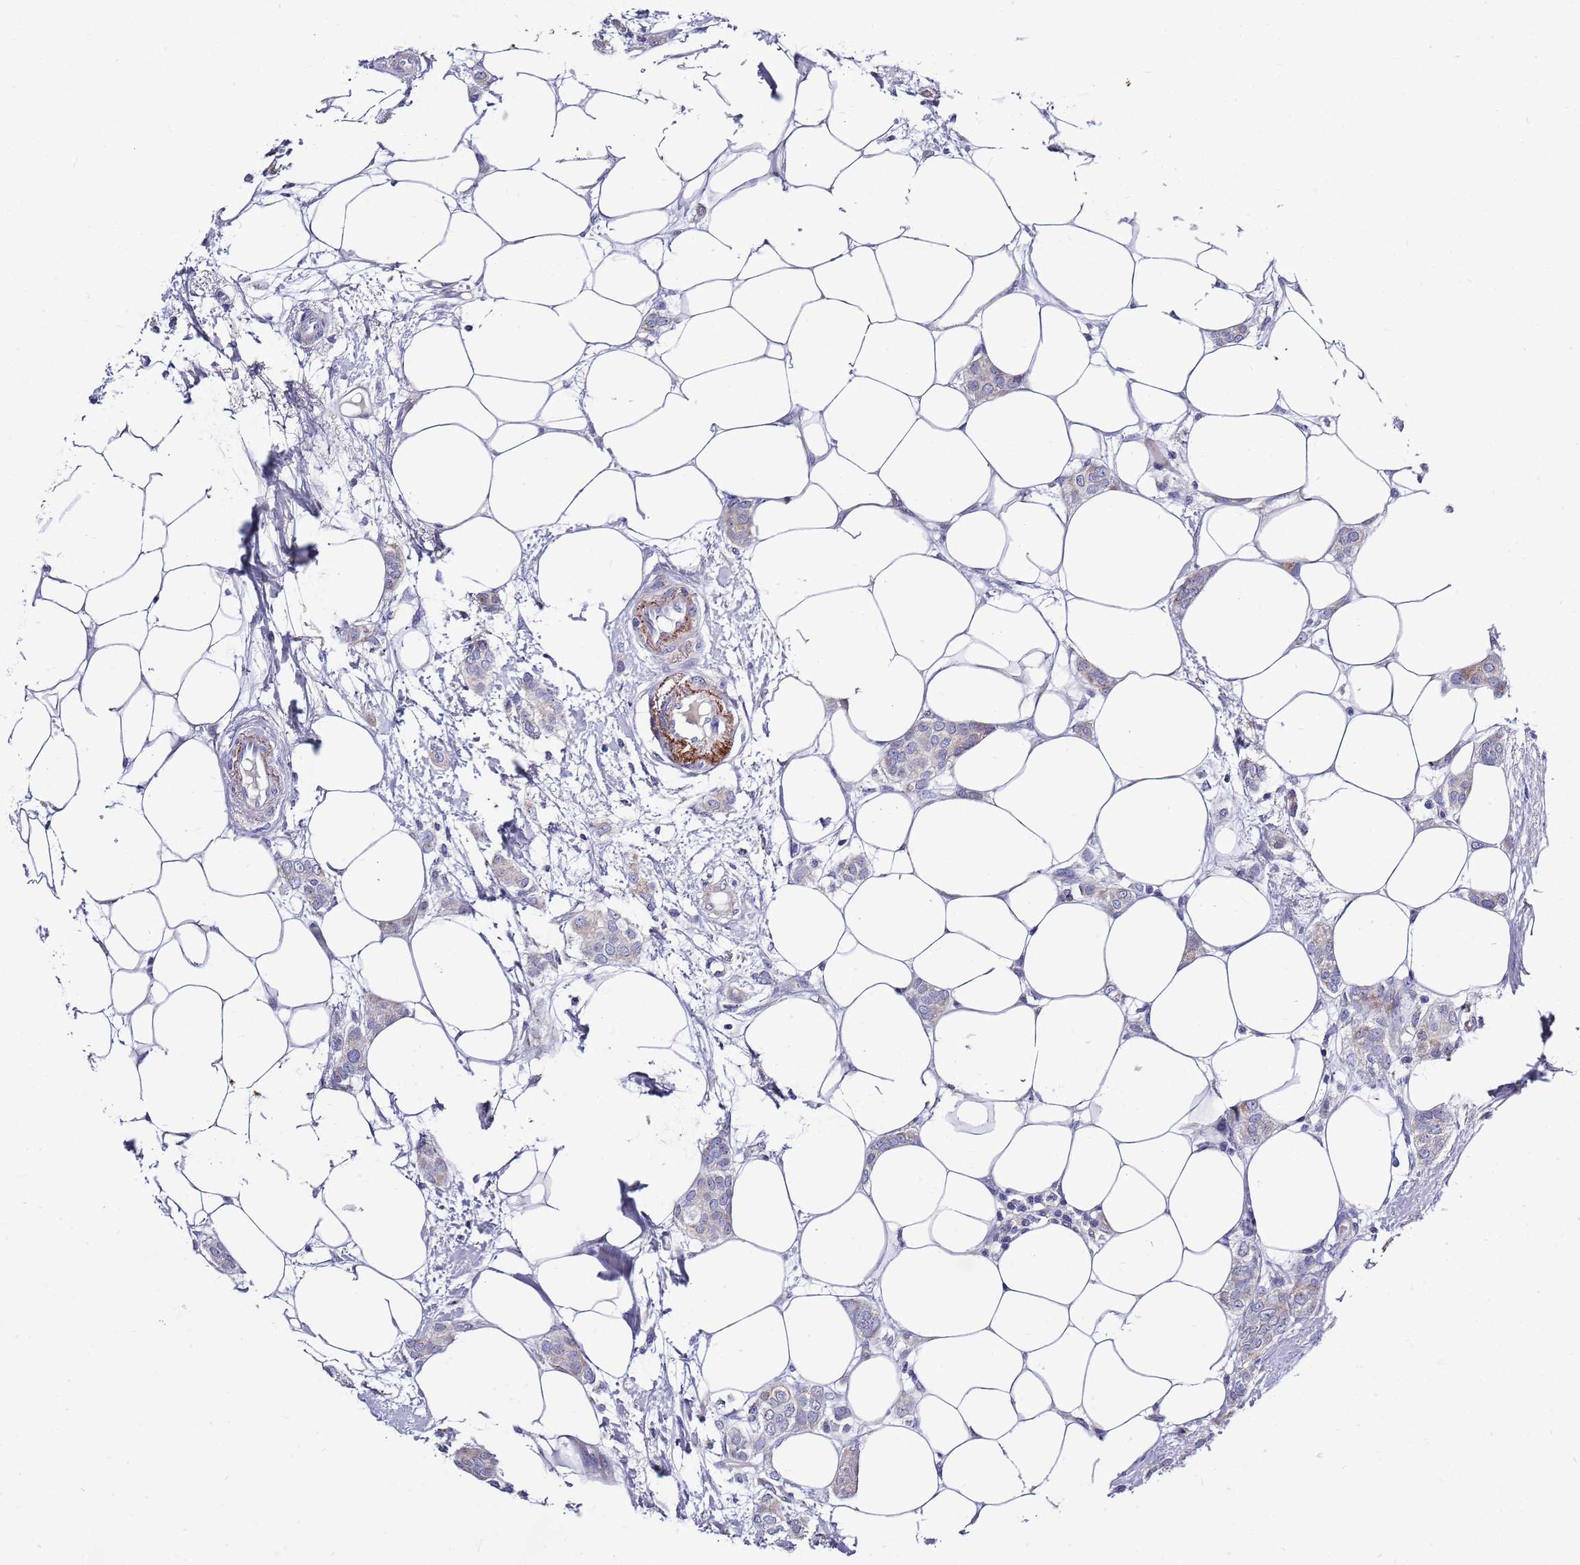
{"staining": {"intensity": "weak", "quantity": "<25%", "location": "cytoplasmic/membranous"}, "tissue": "breast cancer", "cell_type": "Tumor cells", "image_type": "cancer", "snomed": [{"axis": "morphology", "description": "Duct carcinoma"}, {"axis": "topography", "description": "Breast"}], "caption": "DAB (3,3'-diaminobenzidine) immunohistochemical staining of invasive ductal carcinoma (breast) demonstrates no significant positivity in tumor cells.", "gene": "EMC8", "patient": {"sex": "female", "age": 72}}